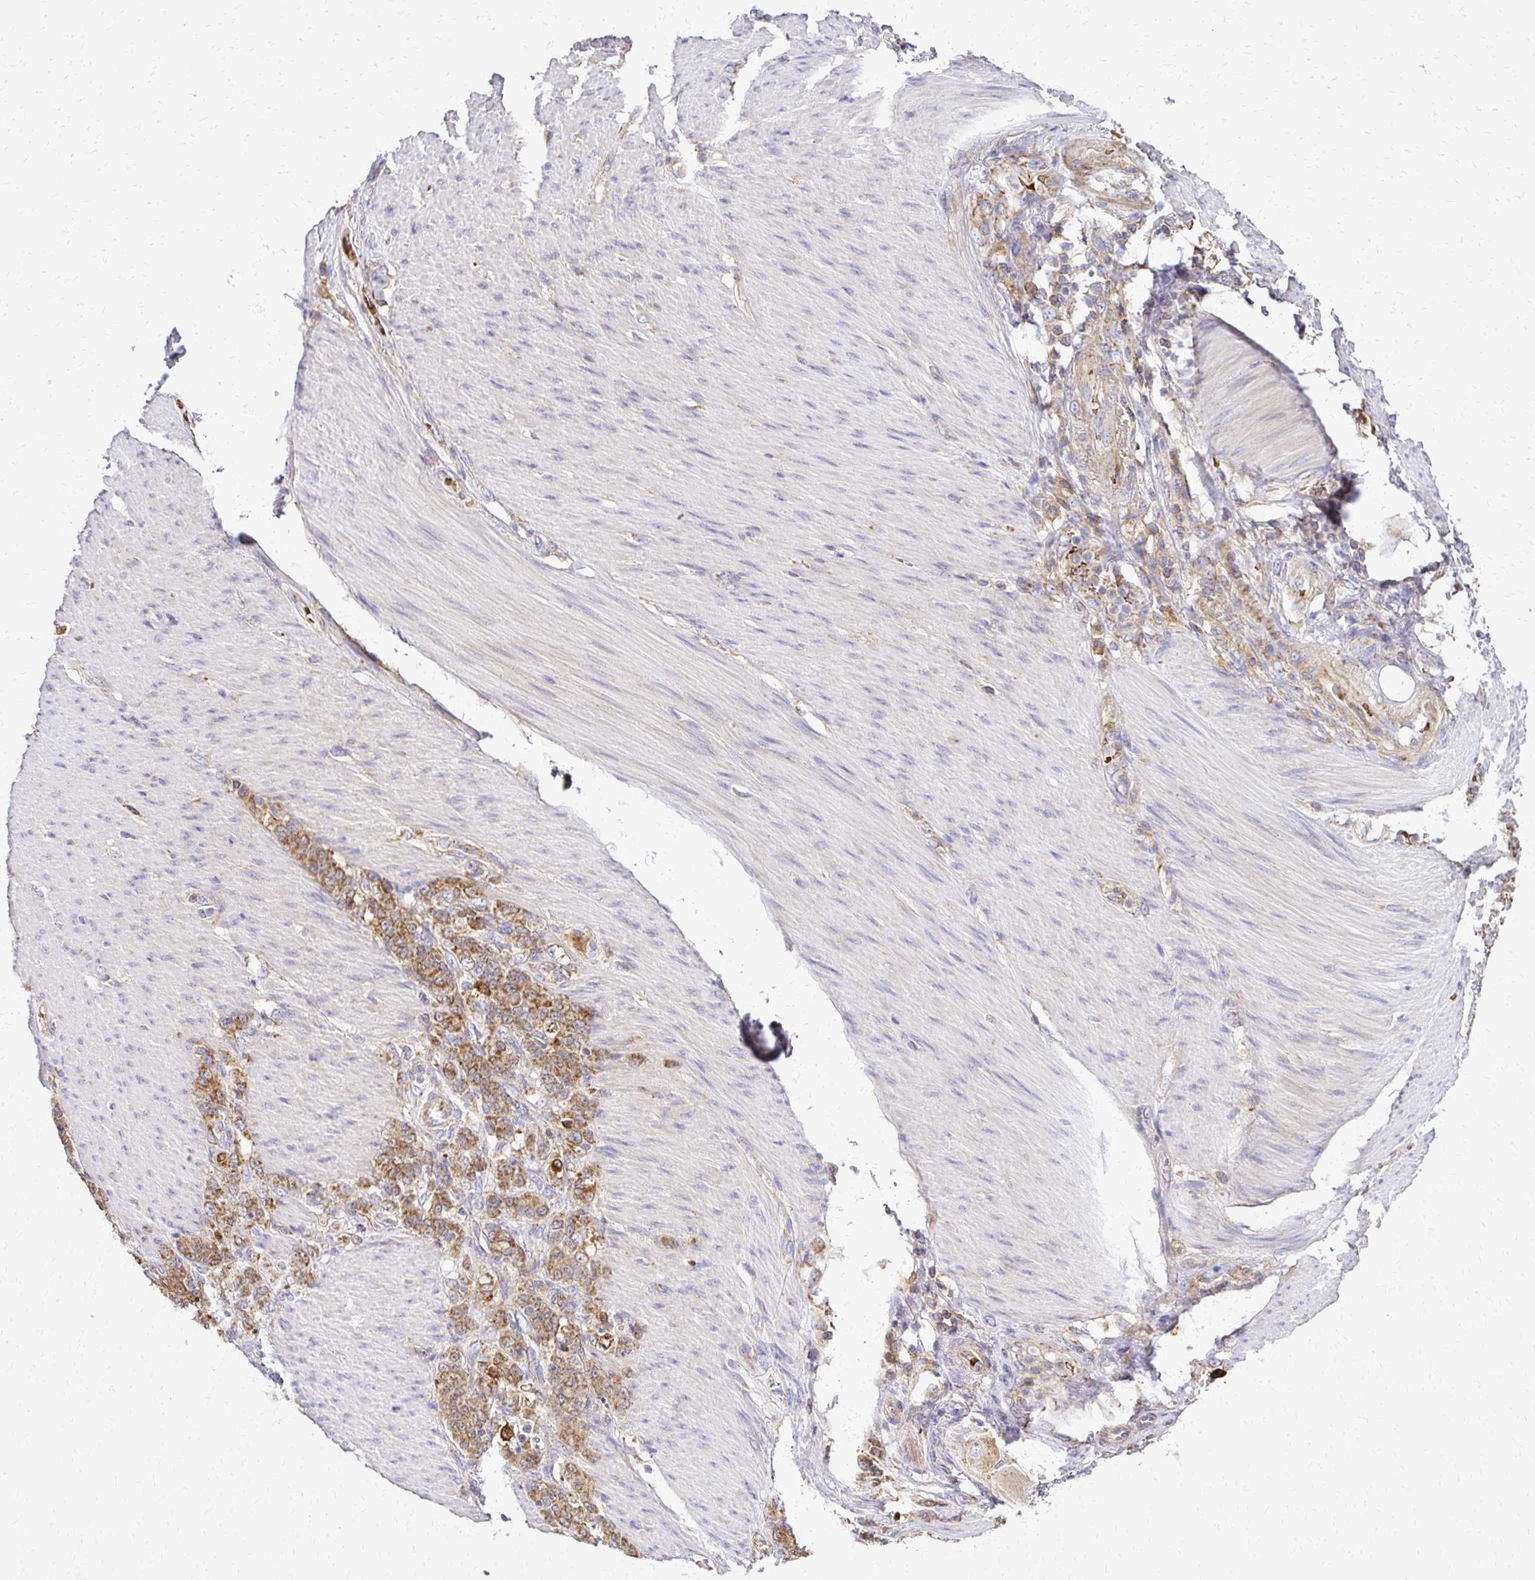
{"staining": {"intensity": "moderate", "quantity": ">75%", "location": "cytoplasmic/membranous"}, "tissue": "stomach cancer", "cell_type": "Tumor cells", "image_type": "cancer", "snomed": [{"axis": "morphology", "description": "Adenocarcinoma, NOS"}, {"axis": "topography", "description": "Stomach"}], "caption": "An immunohistochemistry image of neoplastic tissue is shown. Protein staining in brown shows moderate cytoplasmic/membranous positivity in stomach cancer (adenocarcinoma) within tumor cells. (DAB IHC, brown staining for protein, blue staining for nuclei).", "gene": "MRPL13", "patient": {"sex": "female", "age": 79}}